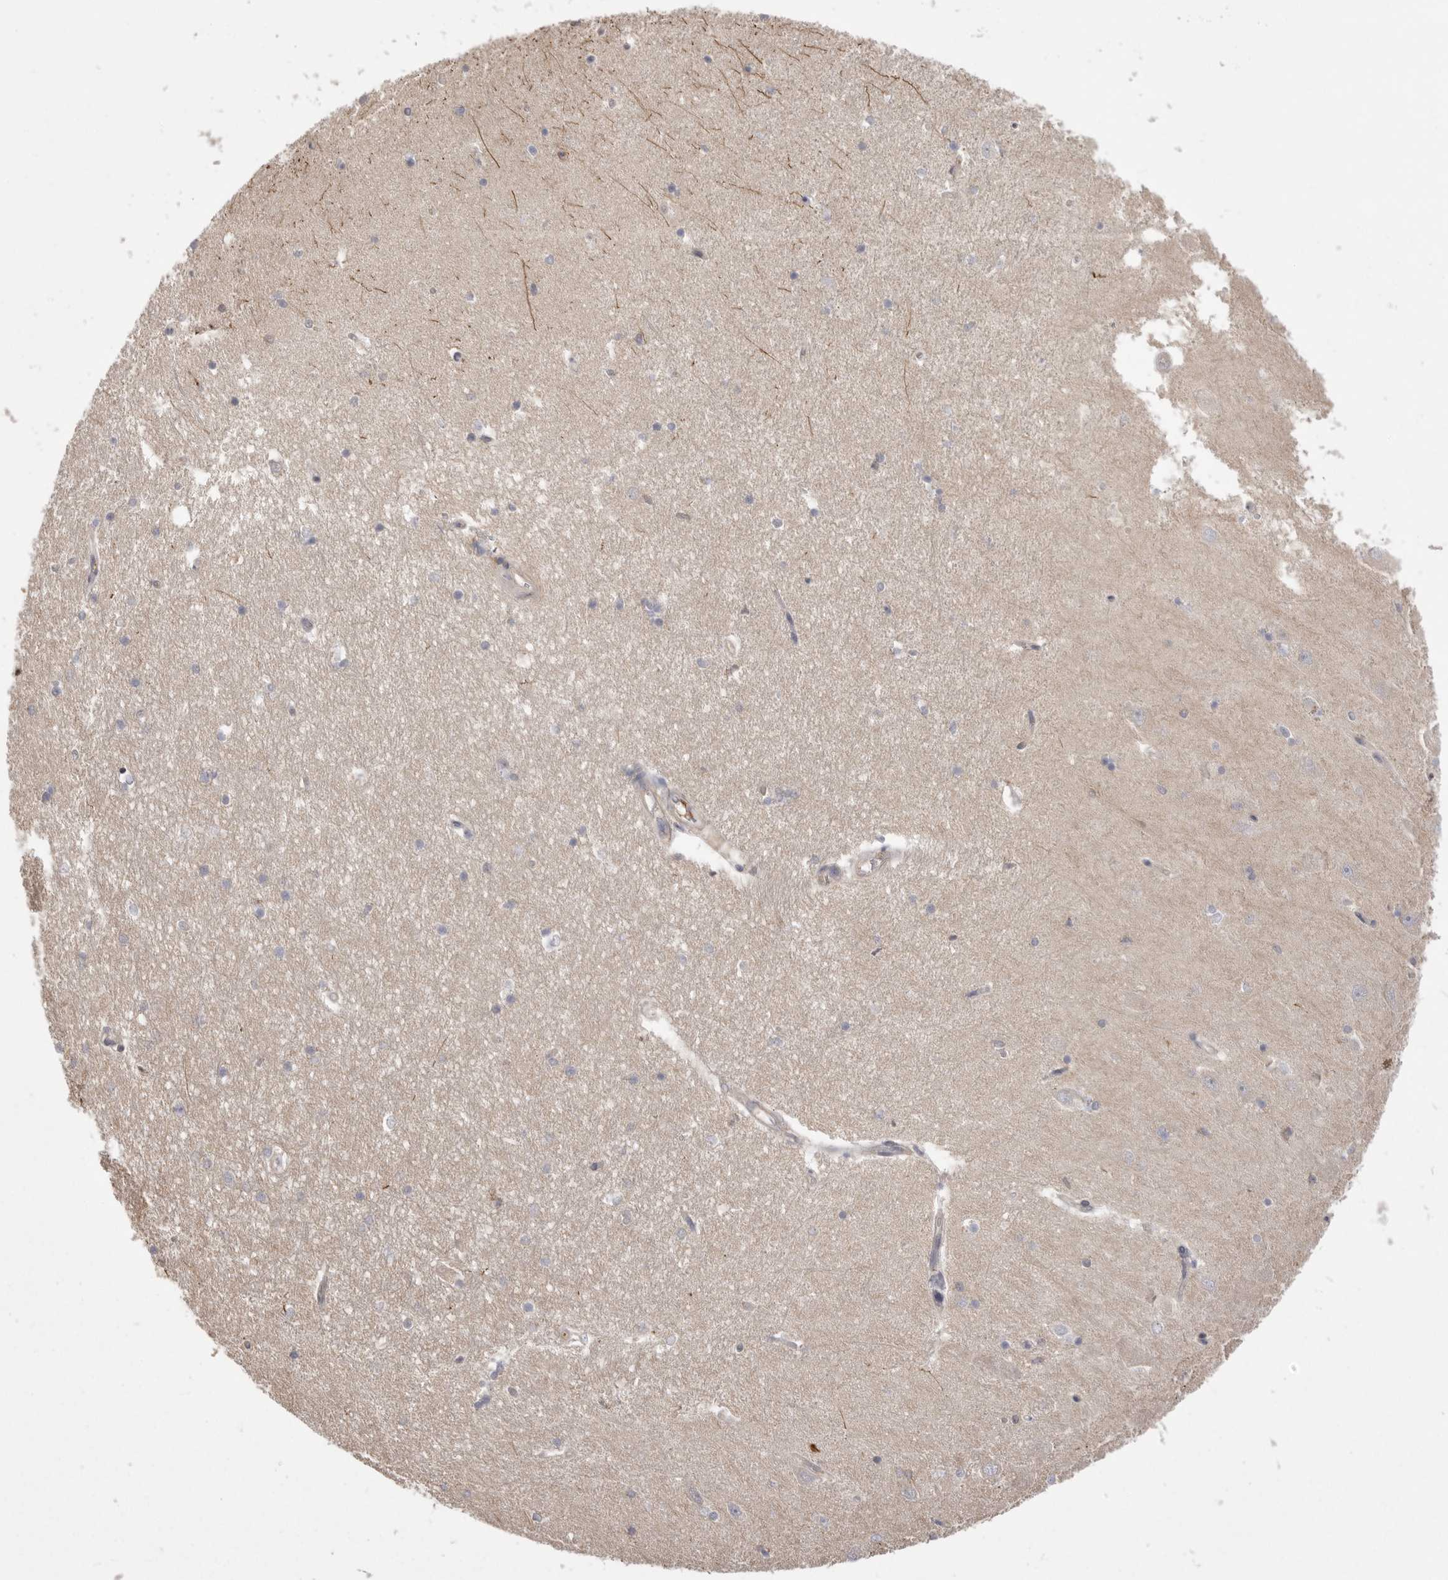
{"staining": {"intensity": "negative", "quantity": "none", "location": "none"}, "tissue": "hippocampus", "cell_type": "Glial cells", "image_type": "normal", "snomed": [{"axis": "morphology", "description": "Normal tissue, NOS"}, {"axis": "topography", "description": "Hippocampus"}], "caption": "The photomicrograph demonstrates no staining of glial cells in unremarkable hippocampus.", "gene": "TOP2A", "patient": {"sex": "male", "age": 45}}